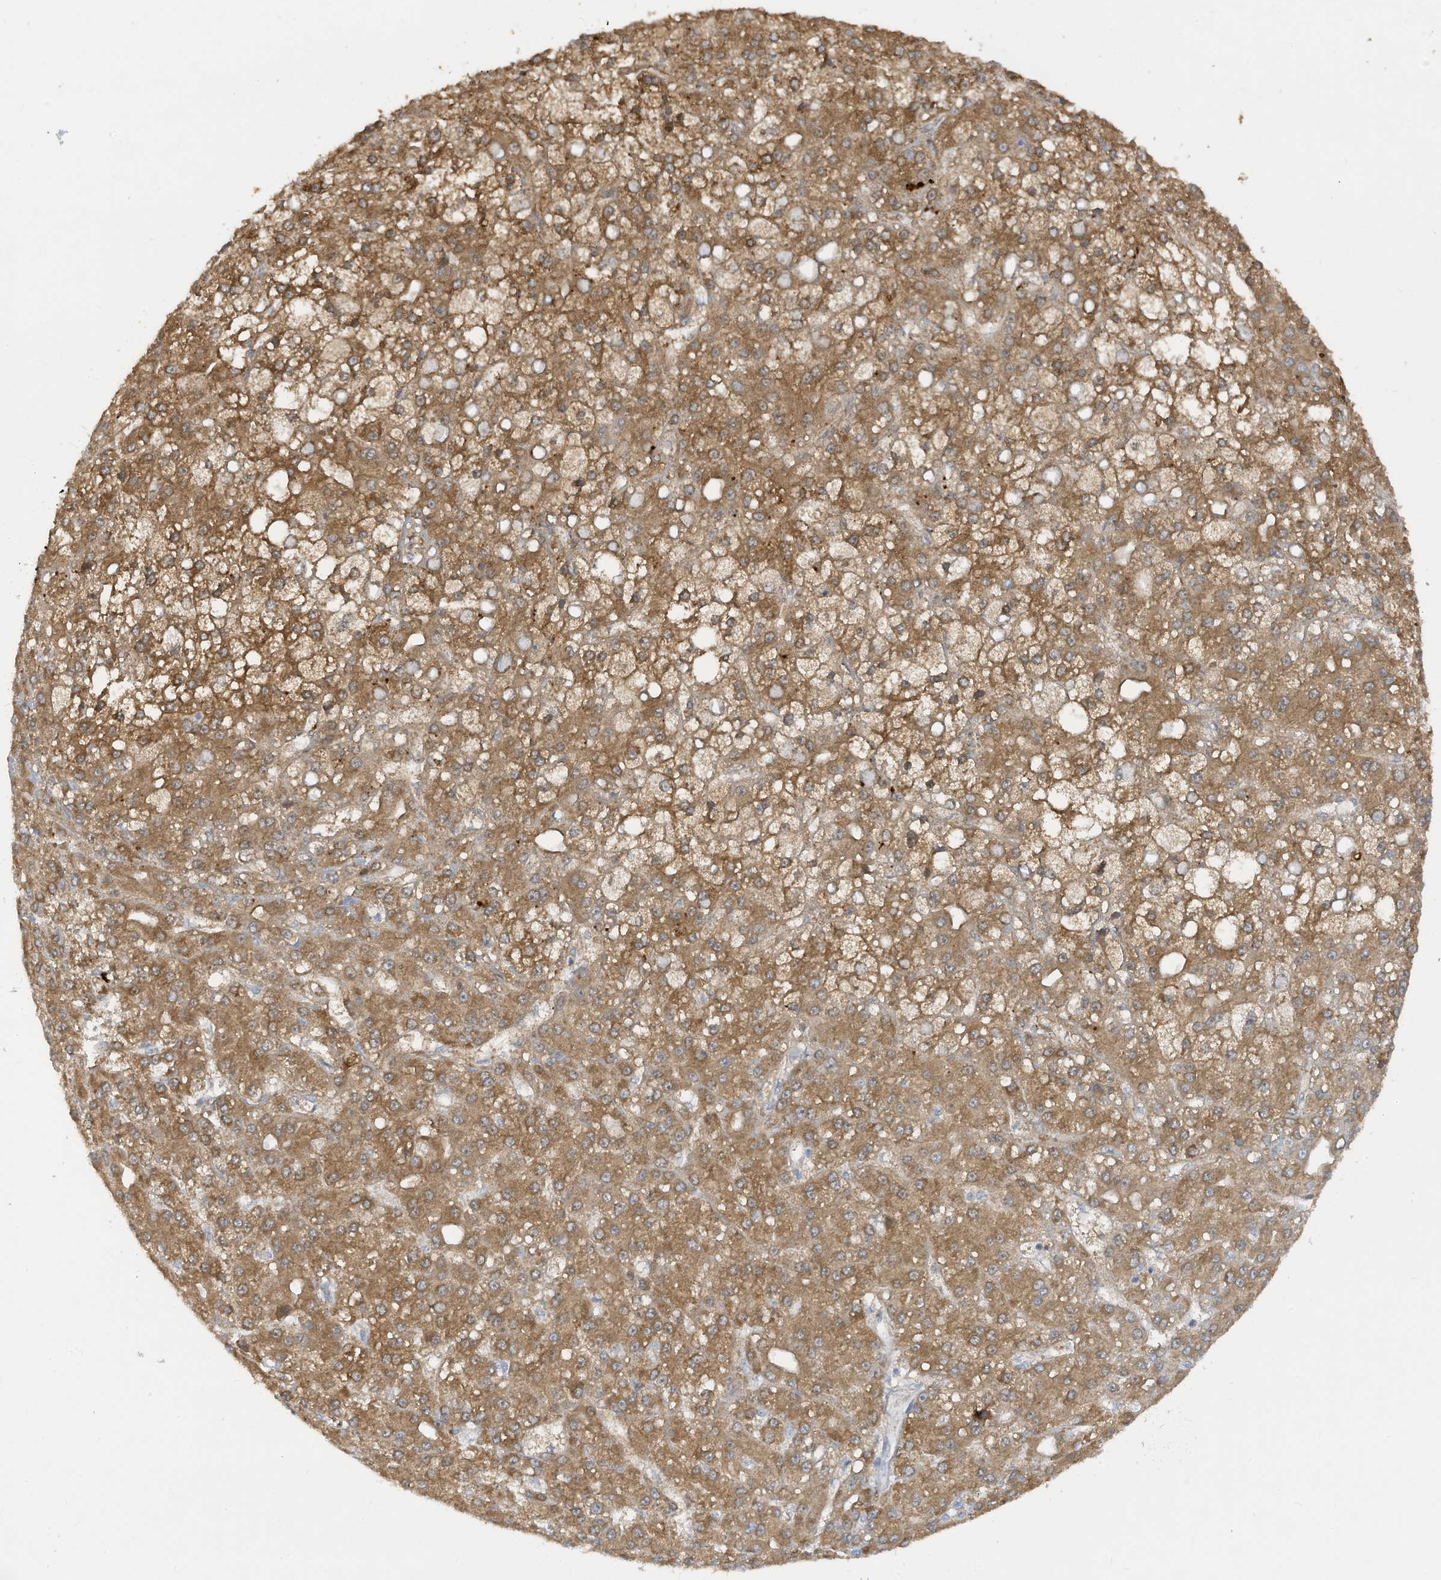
{"staining": {"intensity": "moderate", "quantity": ">75%", "location": "cytoplasmic/membranous"}, "tissue": "liver cancer", "cell_type": "Tumor cells", "image_type": "cancer", "snomed": [{"axis": "morphology", "description": "Carcinoma, Hepatocellular, NOS"}, {"axis": "topography", "description": "Liver"}], "caption": "Liver cancer (hepatocellular carcinoma) stained with a protein marker exhibits moderate staining in tumor cells.", "gene": "LRRN2", "patient": {"sex": "male", "age": 67}}